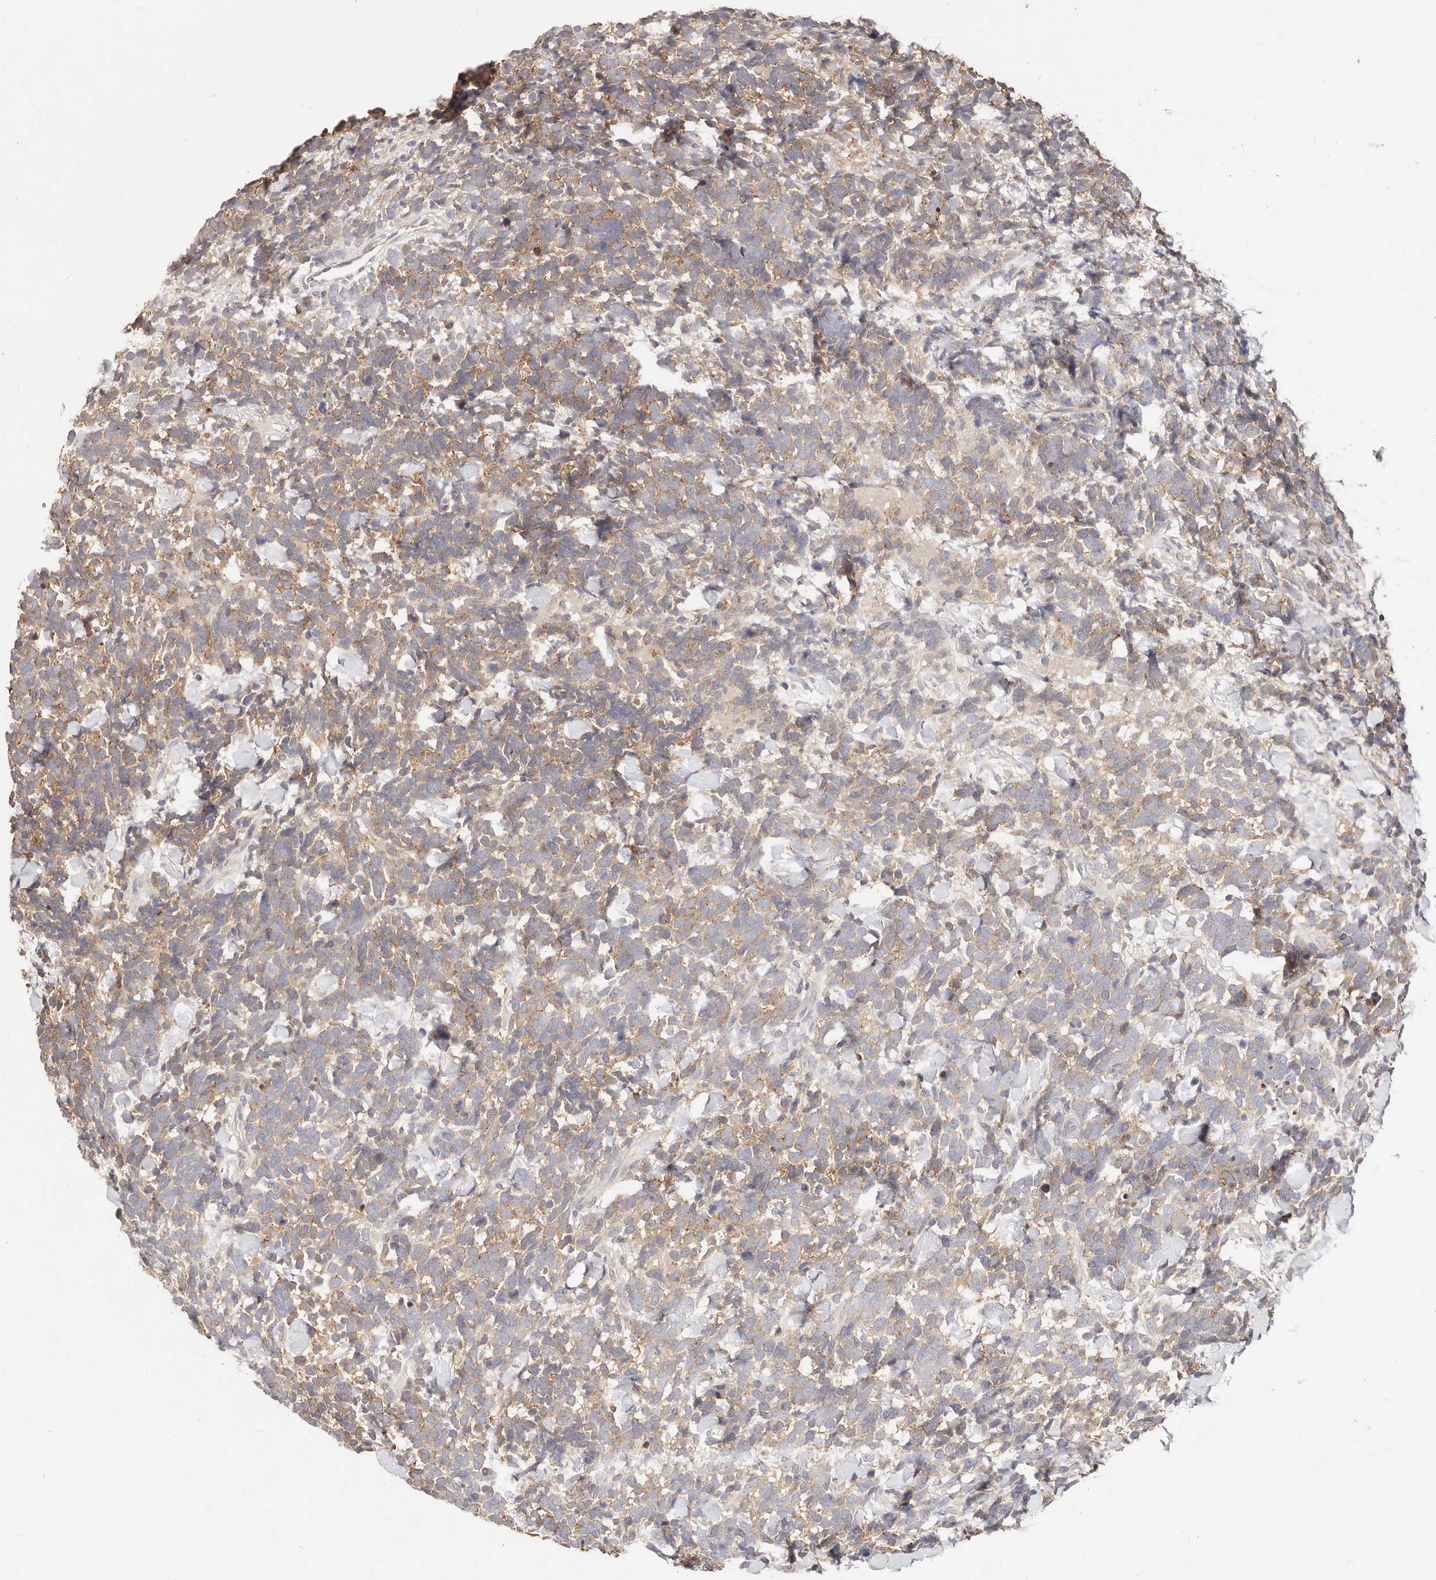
{"staining": {"intensity": "moderate", "quantity": ">75%", "location": "cytoplasmic/membranous"}, "tissue": "urothelial cancer", "cell_type": "Tumor cells", "image_type": "cancer", "snomed": [{"axis": "morphology", "description": "Urothelial carcinoma, High grade"}, {"axis": "topography", "description": "Urinary bladder"}], "caption": "Protein expression analysis of urothelial carcinoma (high-grade) reveals moderate cytoplasmic/membranous staining in about >75% of tumor cells.", "gene": "CXADR", "patient": {"sex": "female", "age": 82}}